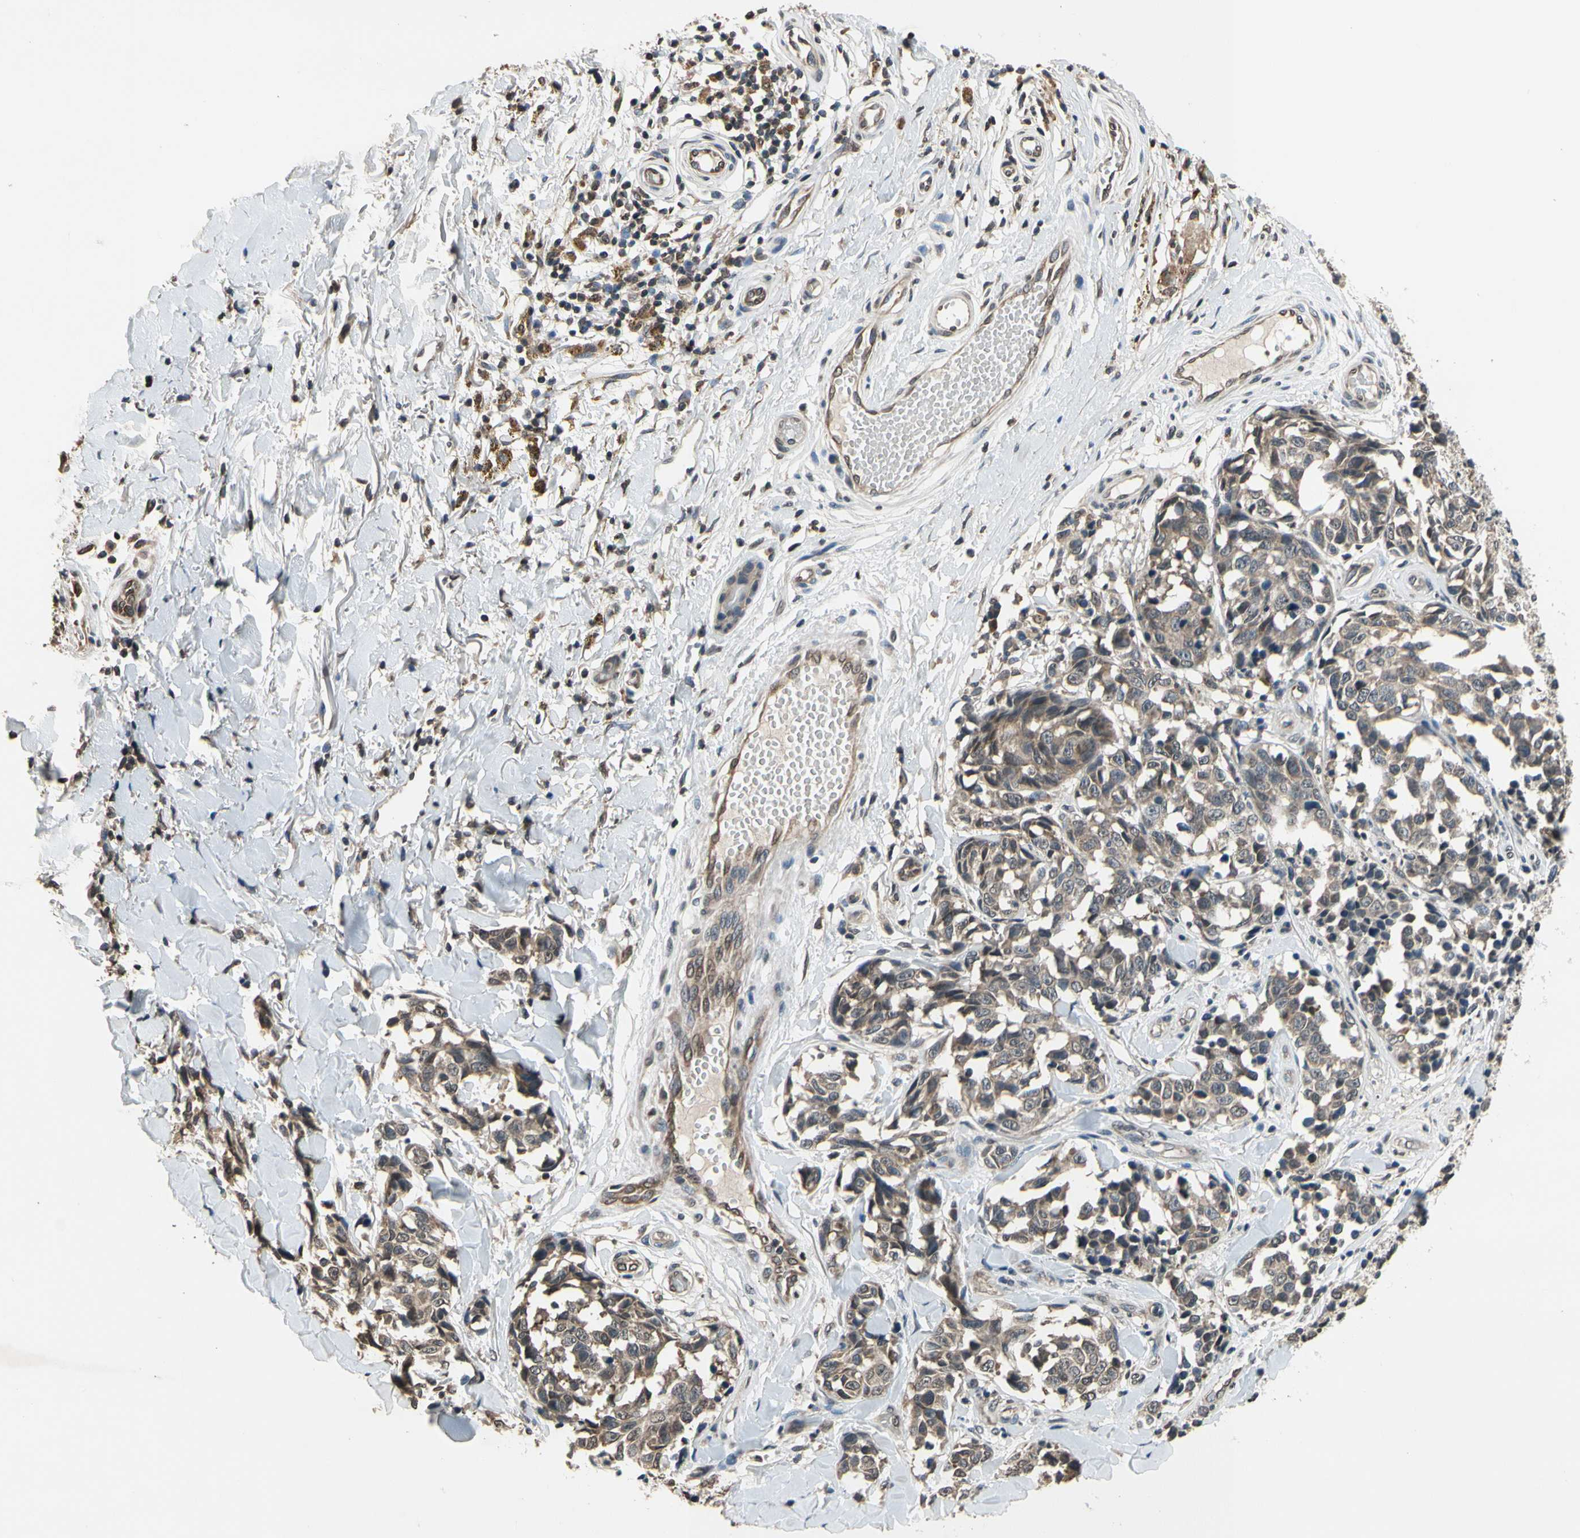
{"staining": {"intensity": "moderate", "quantity": "25%-75%", "location": "cytoplasmic/membranous"}, "tissue": "melanoma", "cell_type": "Tumor cells", "image_type": "cancer", "snomed": [{"axis": "morphology", "description": "Malignant melanoma, NOS"}, {"axis": "topography", "description": "Skin"}], "caption": "Protein positivity by IHC exhibits moderate cytoplasmic/membranous positivity in about 25%-75% of tumor cells in melanoma.", "gene": "GCLC", "patient": {"sex": "female", "age": 64}}